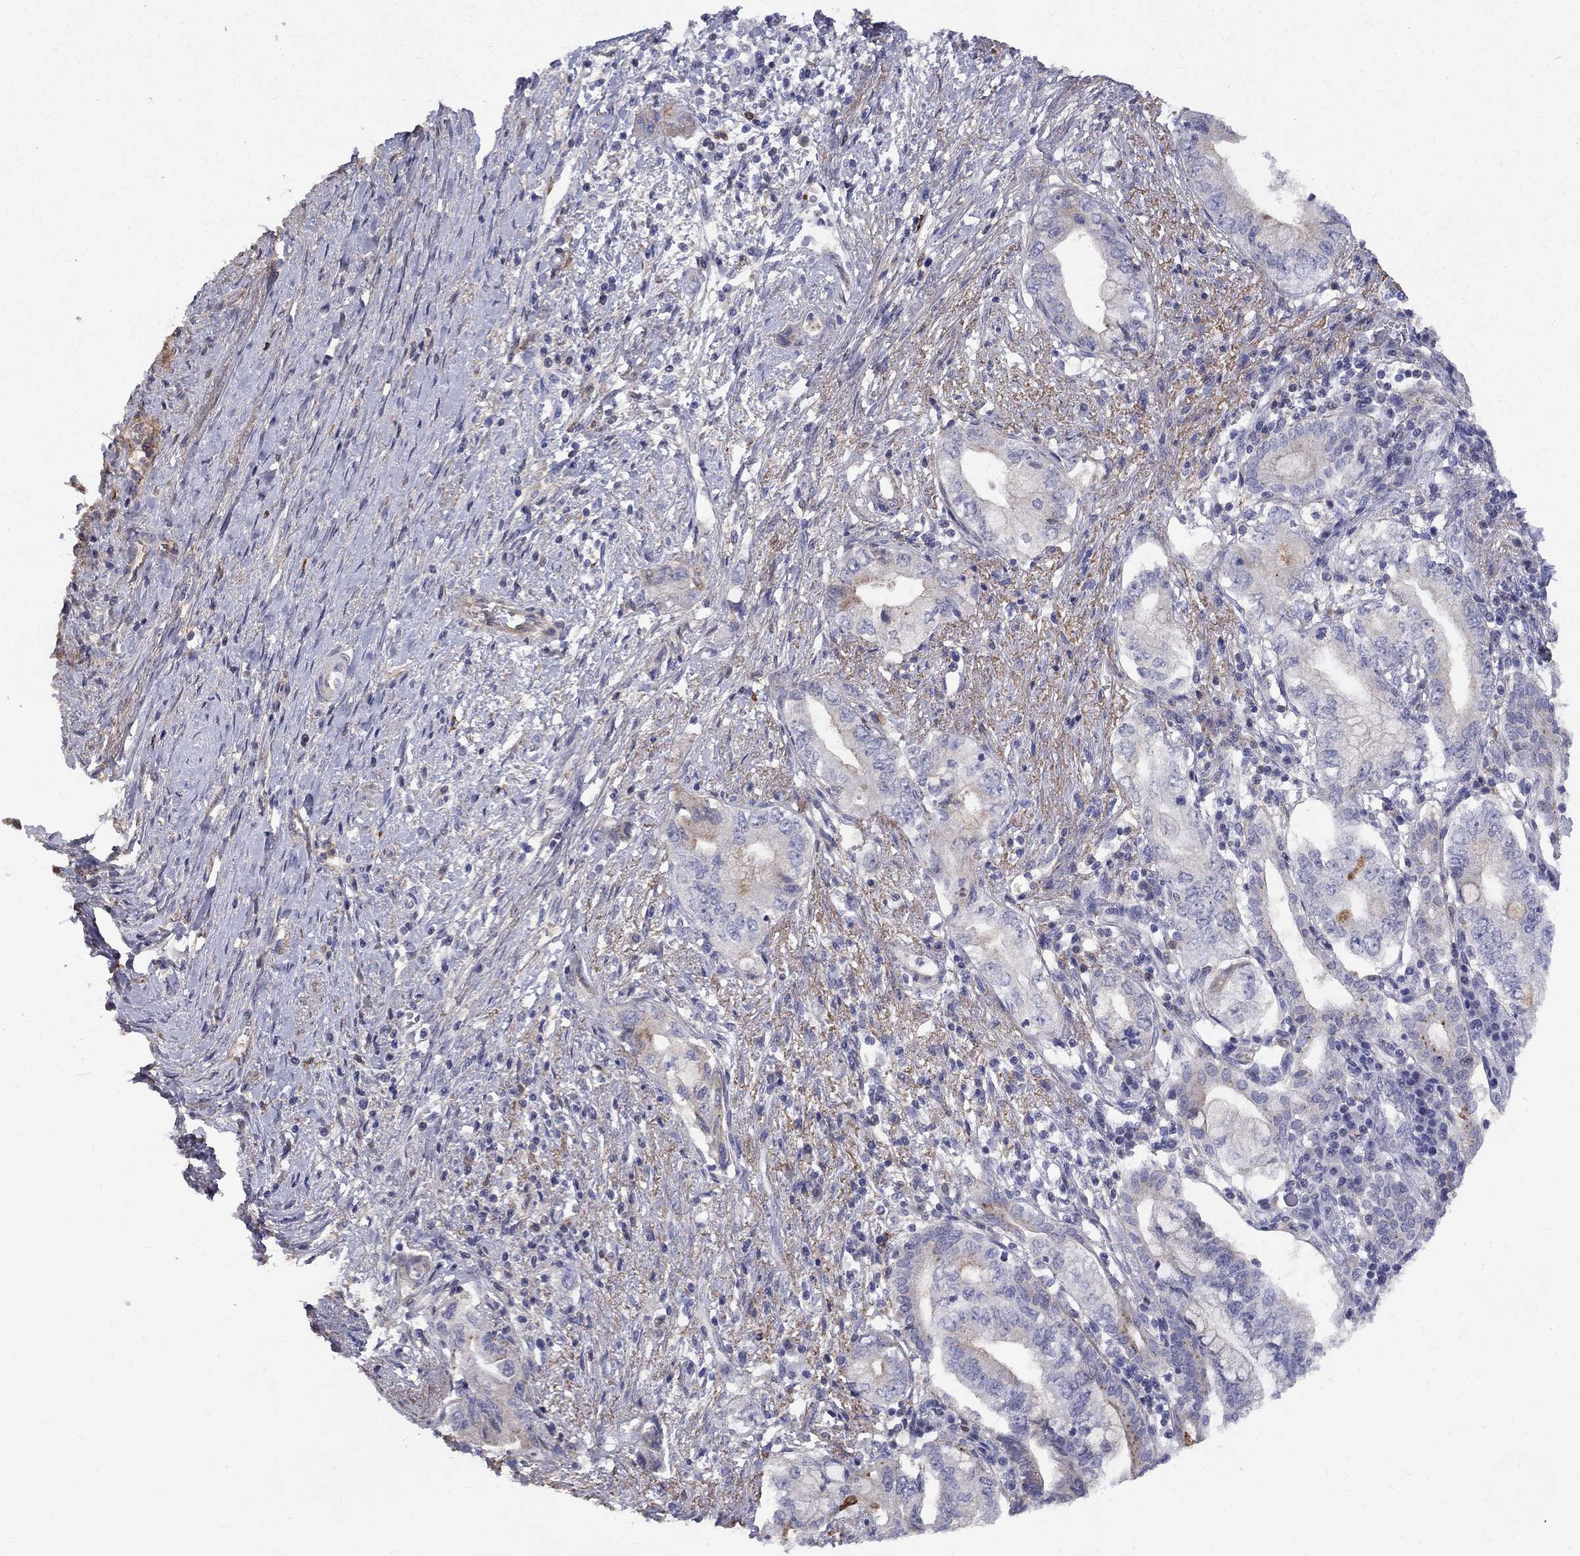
{"staining": {"intensity": "weak", "quantity": "<25%", "location": "cytoplasmic/membranous"}, "tissue": "pancreatic cancer", "cell_type": "Tumor cells", "image_type": "cancer", "snomed": [{"axis": "morphology", "description": "Adenocarcinoma, NOS"}, {"axis": "topography", "description": "Pancreas"}], "caption": "The image reveals no significant expression in tumor cells of pancreatic adenocarcinoma.", "gene": "EPDR1", "patient": {"sex": "female", "age": 73}}